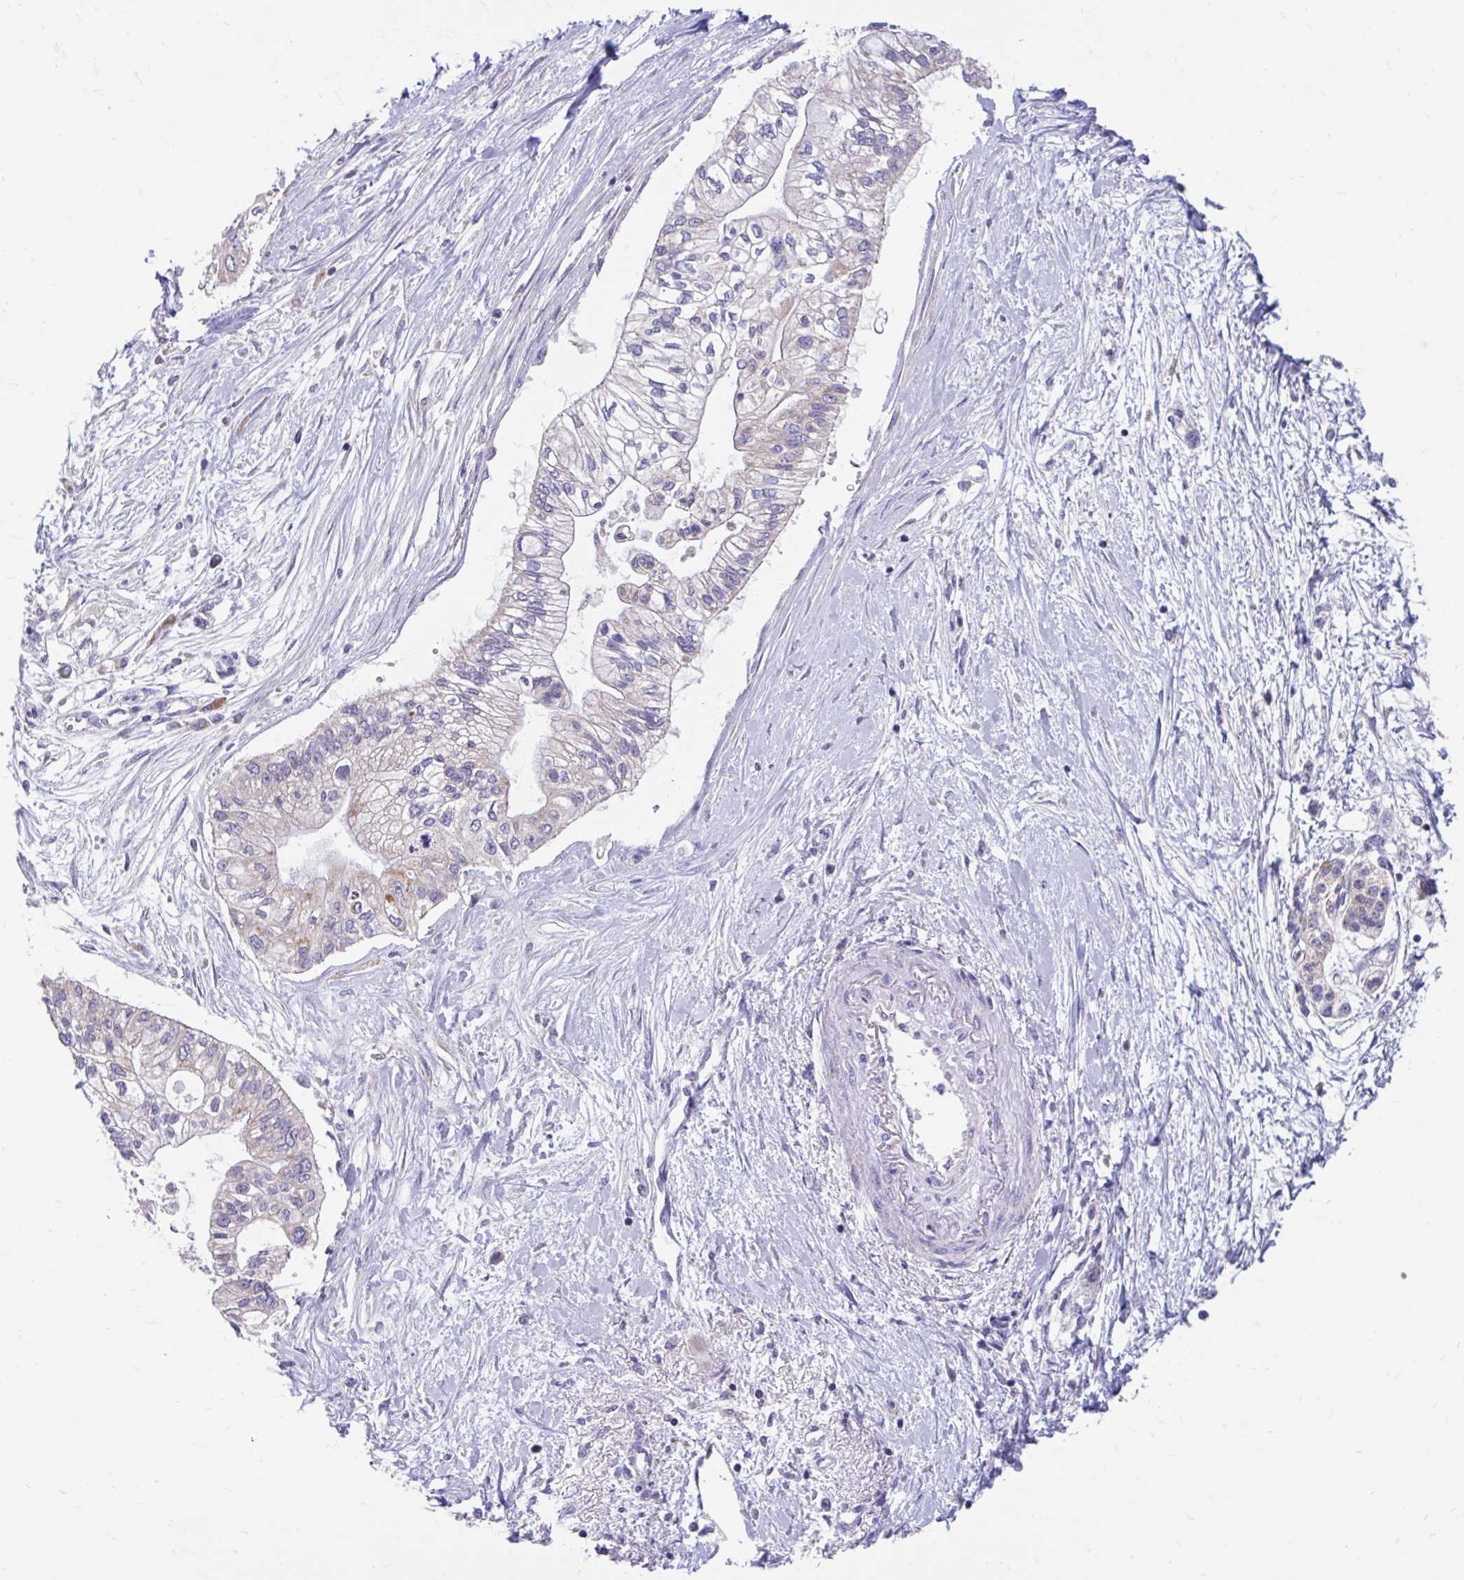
{"staining": {"intensity": "weak", "quantity": "<25%", "location": "cytoplasmic/membranous"}, "tissue": "pancreatic cancer", "cell_type": "Tumor cells", "image_type": "cancer", "snomed": [{"axis": "morphology", "description": "Adenocarcinoma, NOS"}, {"axis": "topography", "description": "Pancreas"}], "caption": "Tumor cells are negative for brown protein staining in pancreatic adenocarcinoma.", "gene": "LINGO4", "patient": {"sex": "female", "age": 77}}